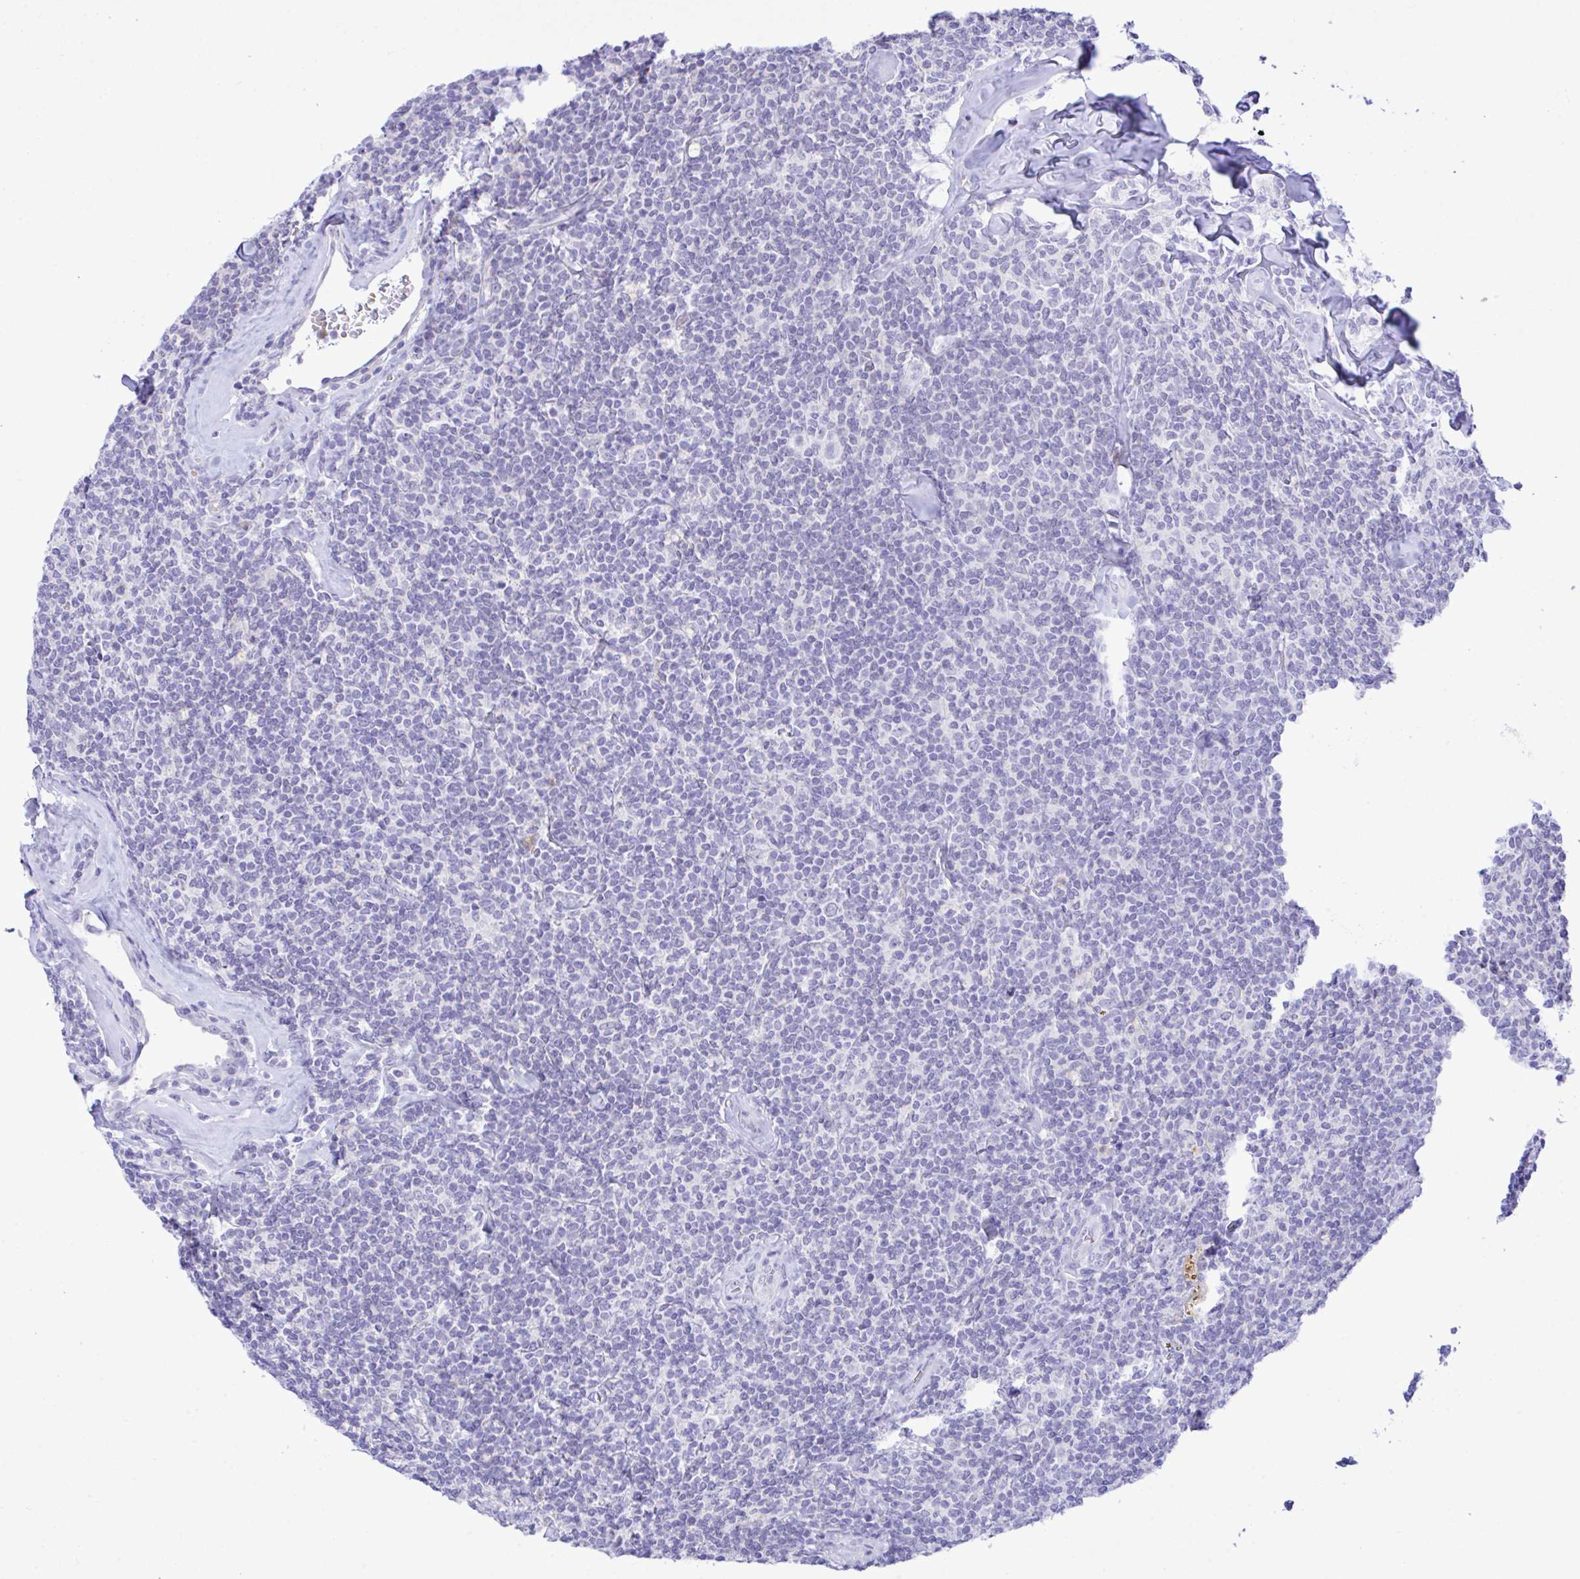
{"staining": {"intensity": "negative", "quantity": "none", "location": "none"}, "tissue": "lymphoma", "cell_type": "Tumor cells", "image_type": "cancer", "snomed": [{"axis": "morphology", "description": "Malignant lymphoma, non-Hodgkin's type, Low grade"}, {"axis": "topography", "description": "Lymph node"}], "caption": "Human lymphoma stained for a protein using immunohistochemistry (IHC) exhibits no positivity in tumor cells.", "gene": "ZNF221", "patient": {"sex": "female", "age": 56}}